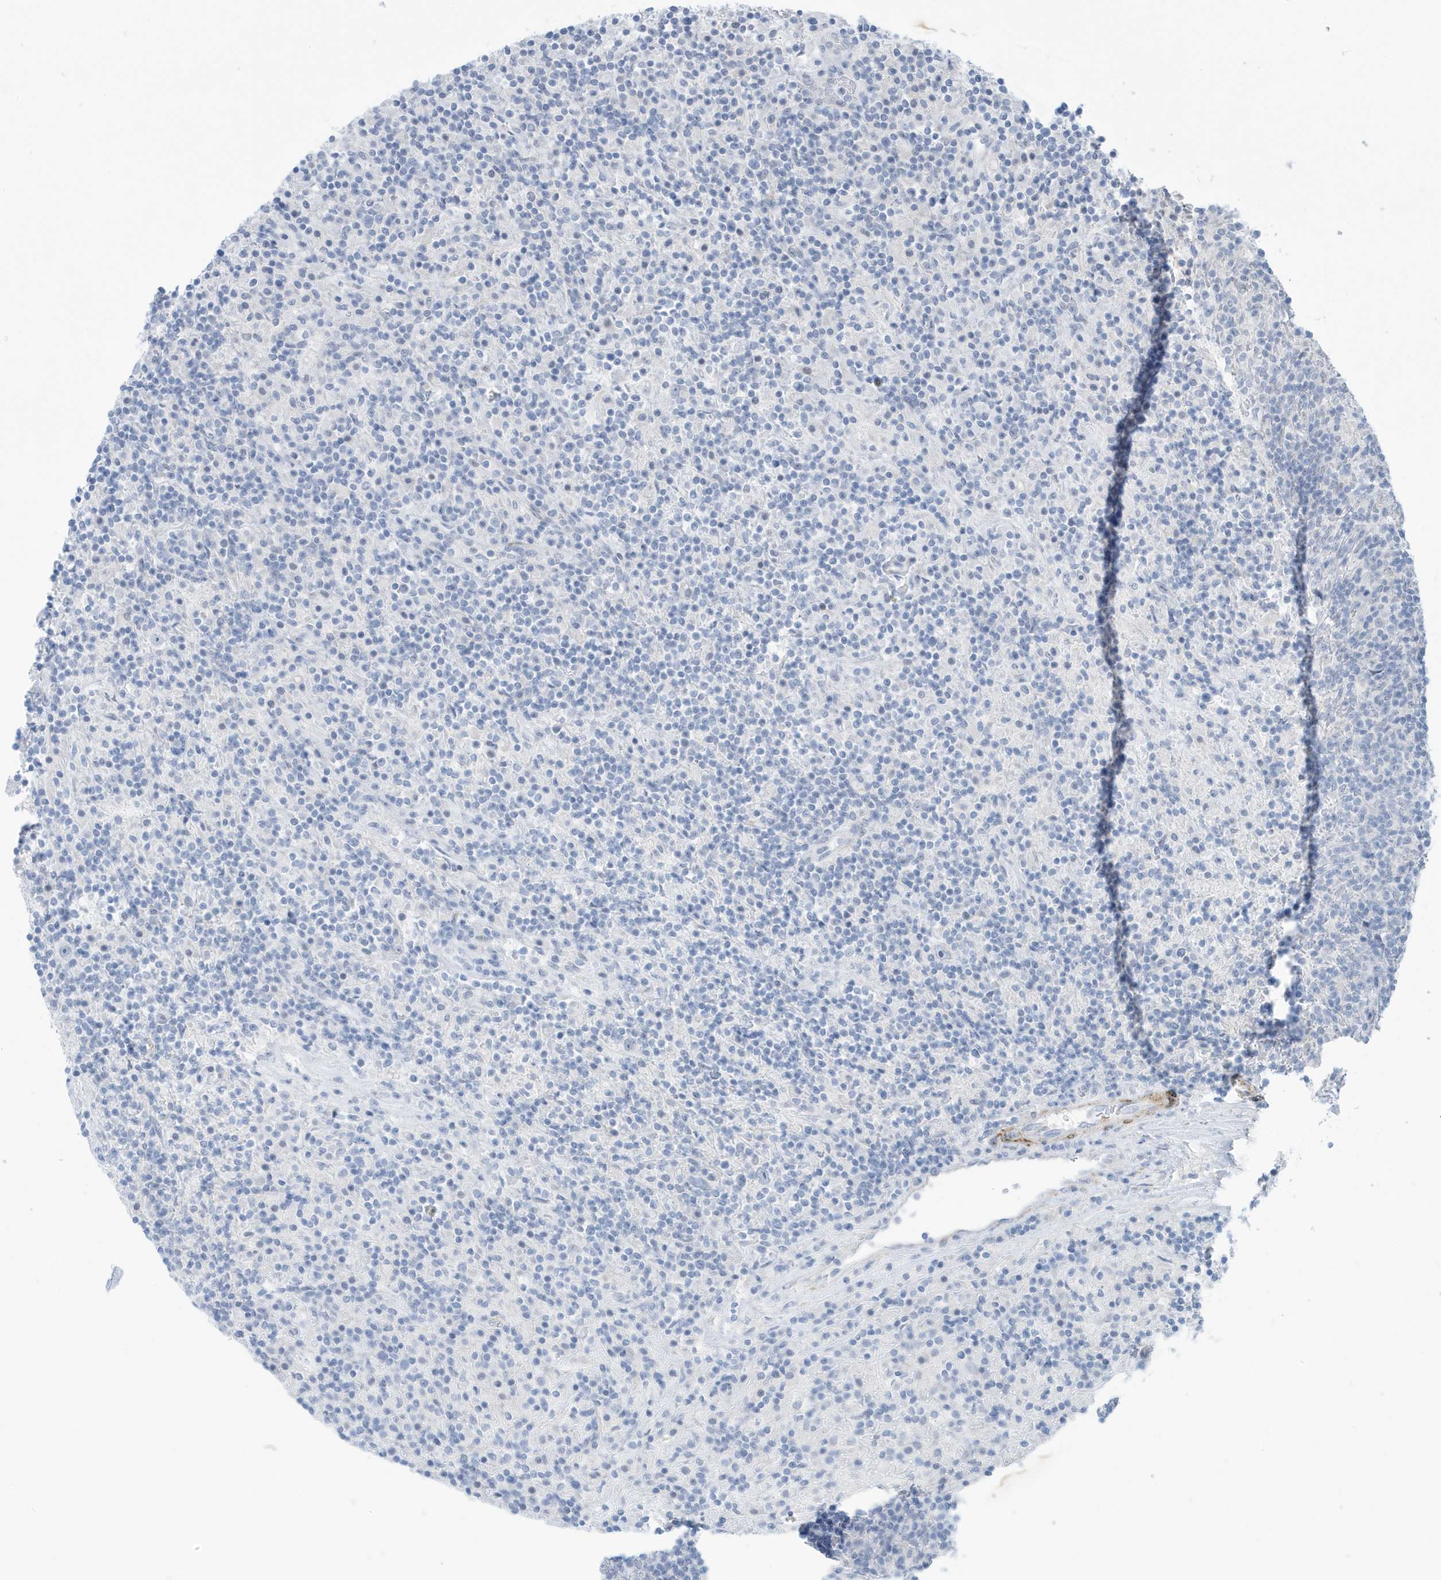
{"staining": {"intensity": "negative", "quantity": "none", "location": "none"}, "tissue": "lymphoma", "cell_type": "Tumor cells", "image_type": "cancer", "snomed": [{"axis": "morphology", "description": "Hodgkin's disease, NOS"}, {"axis": "topography", "description": "Lymph node"}], "caption": "An immunohistochemistry (IHC) histopathology image of lymphoma is shown. There is no staining in tumor cells of lymphoma.", "gene": "PERM1", "patient": {"sex": "male", "age": 70}}